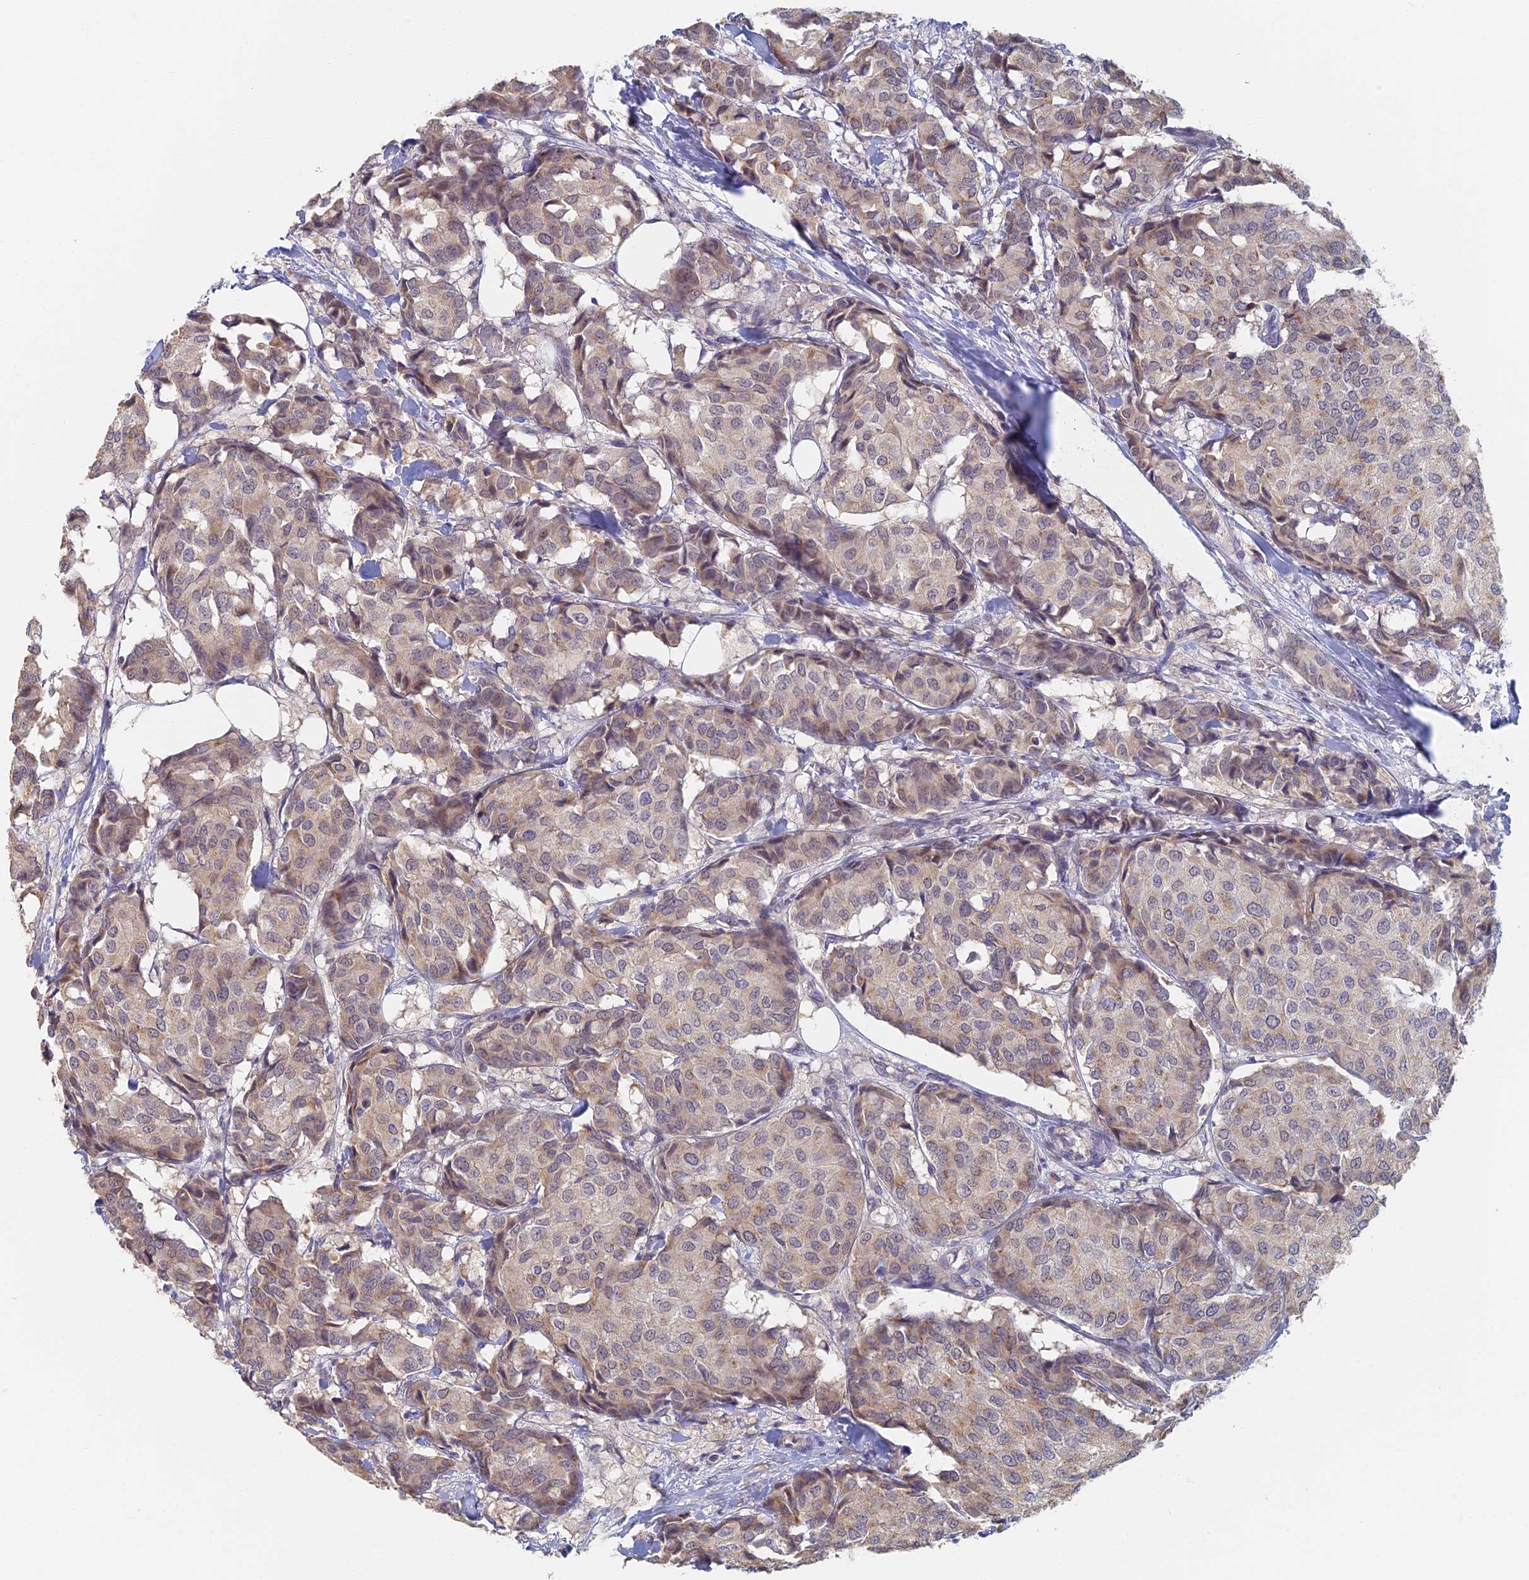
{"staining": {"intensity": "weak", "quantity": "25%-75%", "location": "cytoplasmic/membranous"}, "tissue": "breast cancer", "cell_type": "Tumor cells", "image_type": "cancer", "snomed": [{"axis": "morphology", "description": "Duct carcinoma"}, {"axis": "topography", "description": "Breast"}], "caption": "Immunohistochemical staining of breast intraductal carcinoma exhibits low levels of weak cytoplasmic/membranous positivity in about 25%-75% of tumor cells.", "gene": "GPATCH1", "patient": {"sex": "female", "age": 75}}